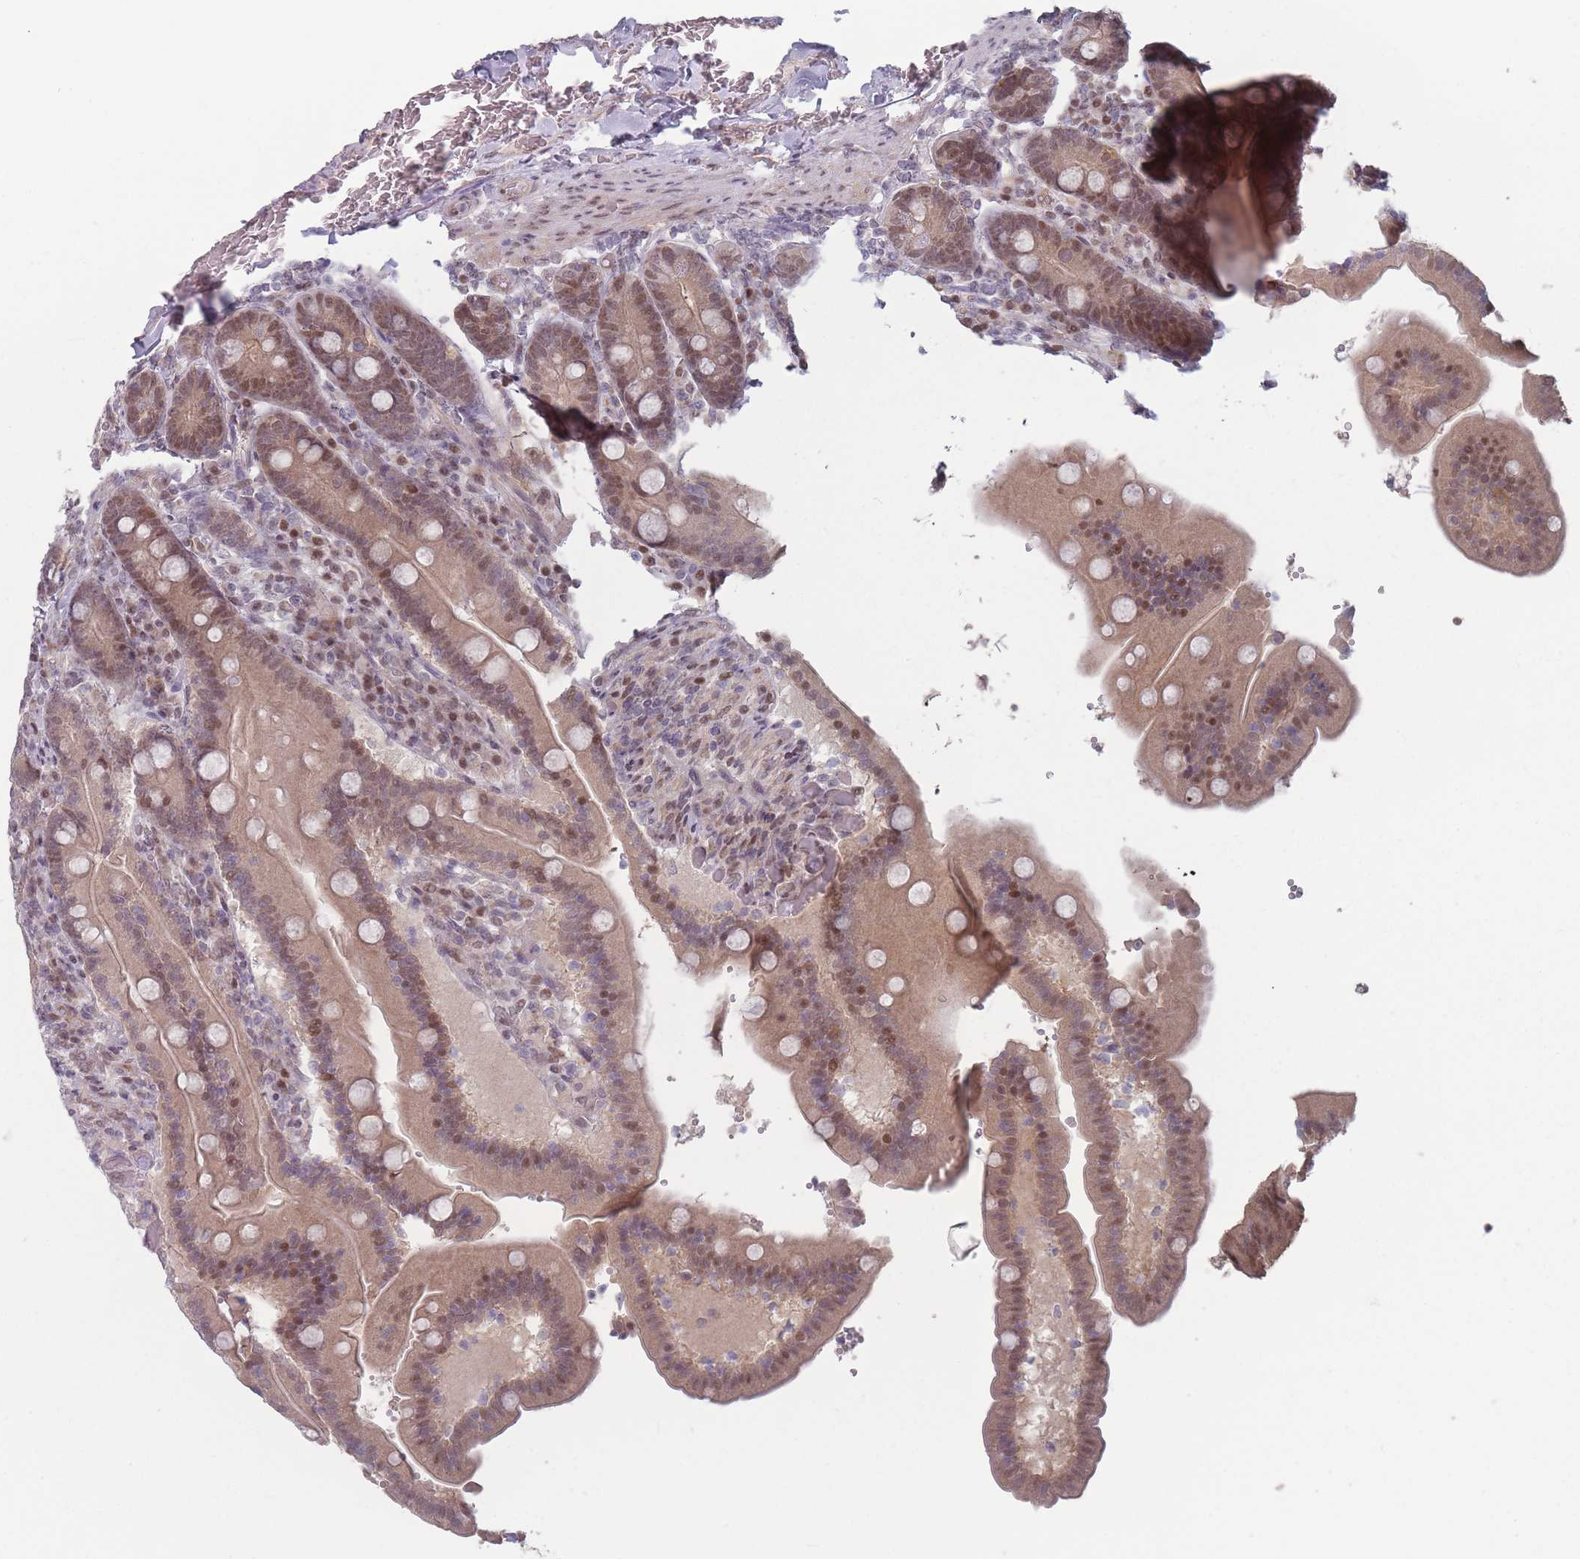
{"staining": {"intensity": "moderate", "quantity": "25%-75%", "location": "nuclear"}, "tissue": "duodenum", "cell_type": "Glandular cells", "image_type": "normal", "snomed": [{"axis": "morphology", "description": "Normal tissue, NOS"}, {"axis": "topography", "description": "Duodenum"}], "caption": "Brown immunohistochemical staining in normal human duodenum reveals moderate nuclear expression in approximately 25%-75% of glandular cells. Nuclei are stained in blue.", "gene": "SH3BGRL2", "patient": {"sex": "female", "age": 62}}